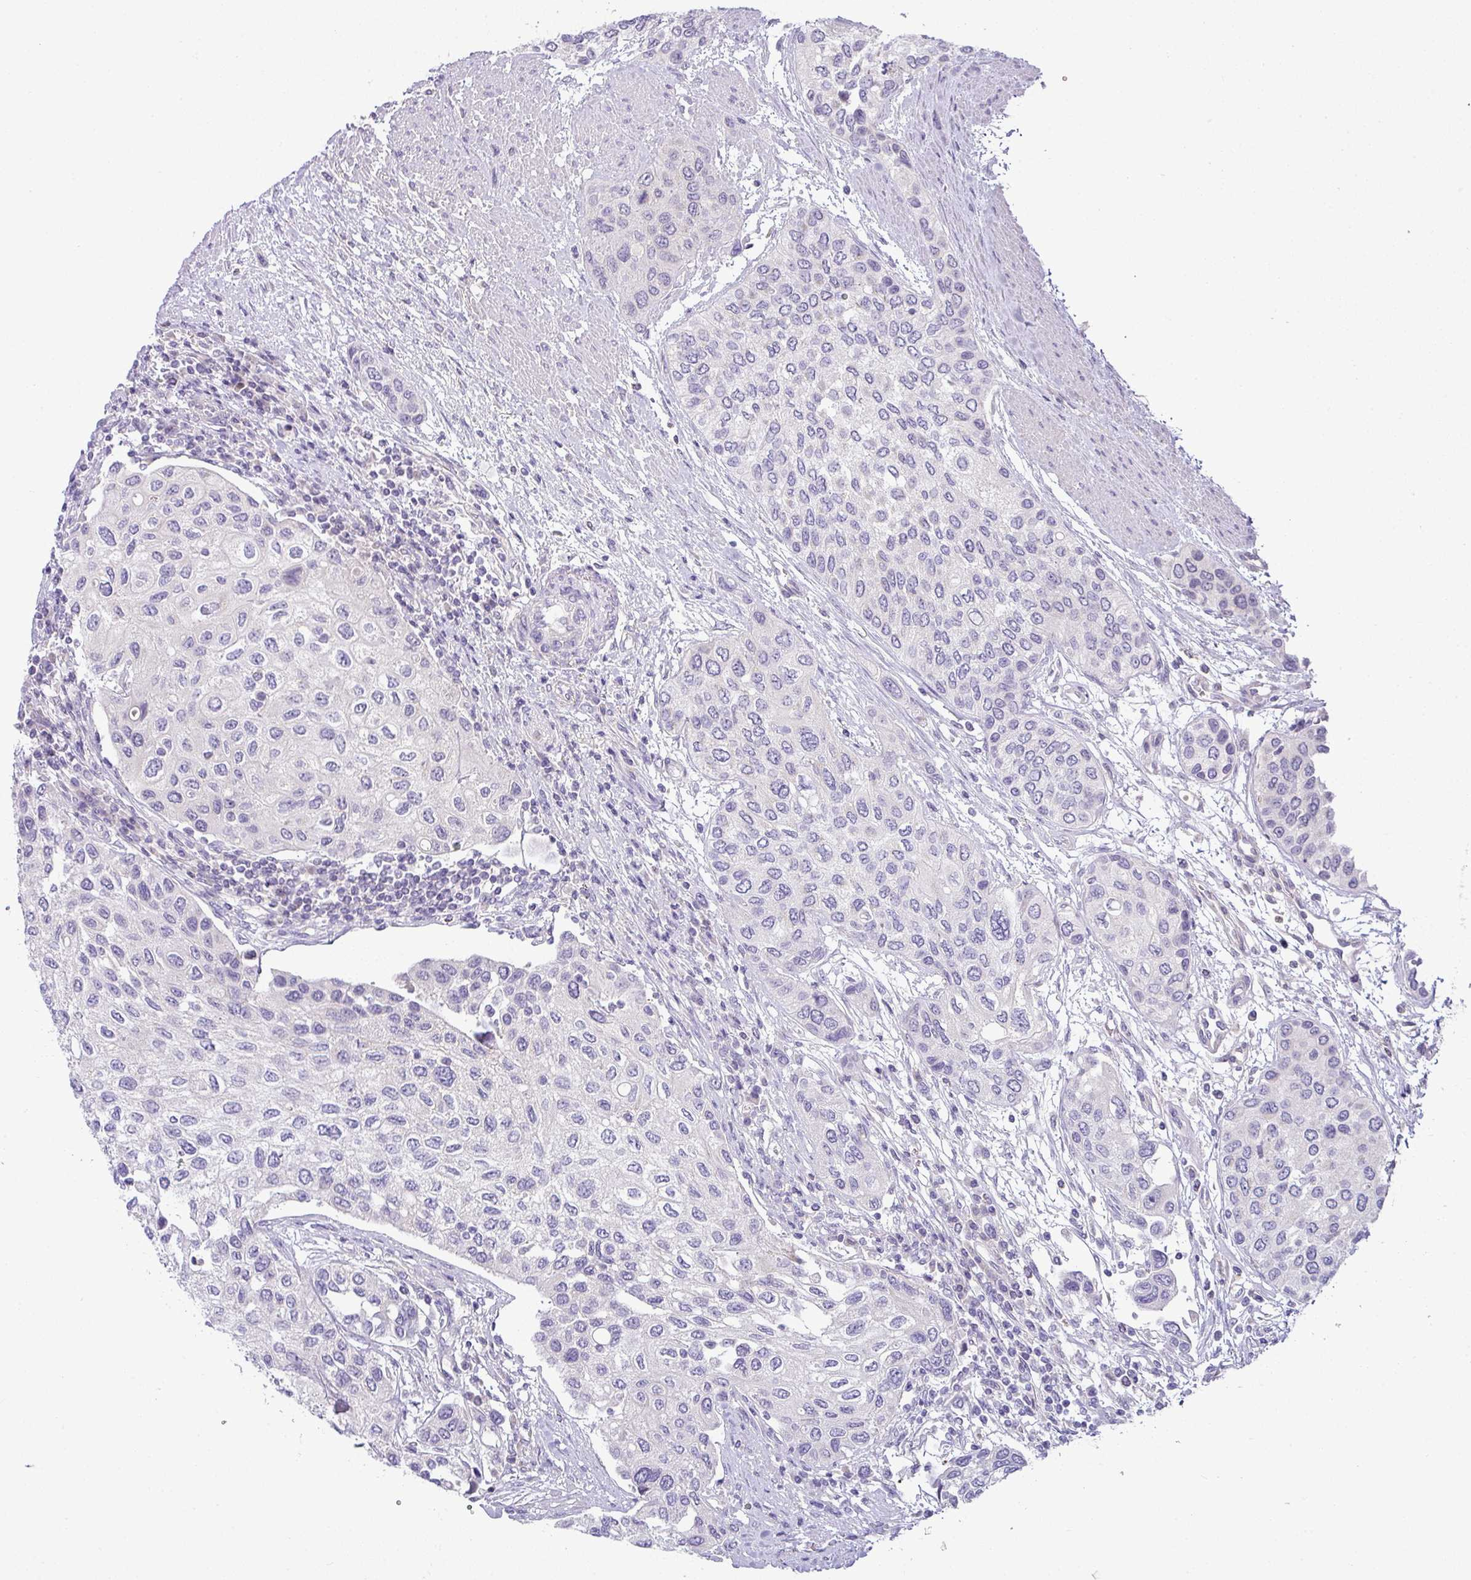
{"staining": {"intensity": "negative", "quantity": "none", "location": "none"}, "tissue": "urothelial cancer", "cell_type": "Tumor cells", "image_type": "cancer", "snomed": [{"axis": "morphology", "description": "Normal tissue, NOS"}, {"axis": "morphology", "description": "Urothelial carcinoma, High grade"}, {"axis": "topography", "description": "Vascular tissue"}, {"axis": "topography", "description": "Urinary bladder"}], "caption": "A high-resolution histopathology image shows immunohistochemistry (IHC) staining of urothelial cancer, which reveals no significant positivity in tumor cells. (DAB IHC visualized using brightfield microscopy, high magnification).", "gene": "HBEGF", "patient": {"sex": "female", "age": 56}}